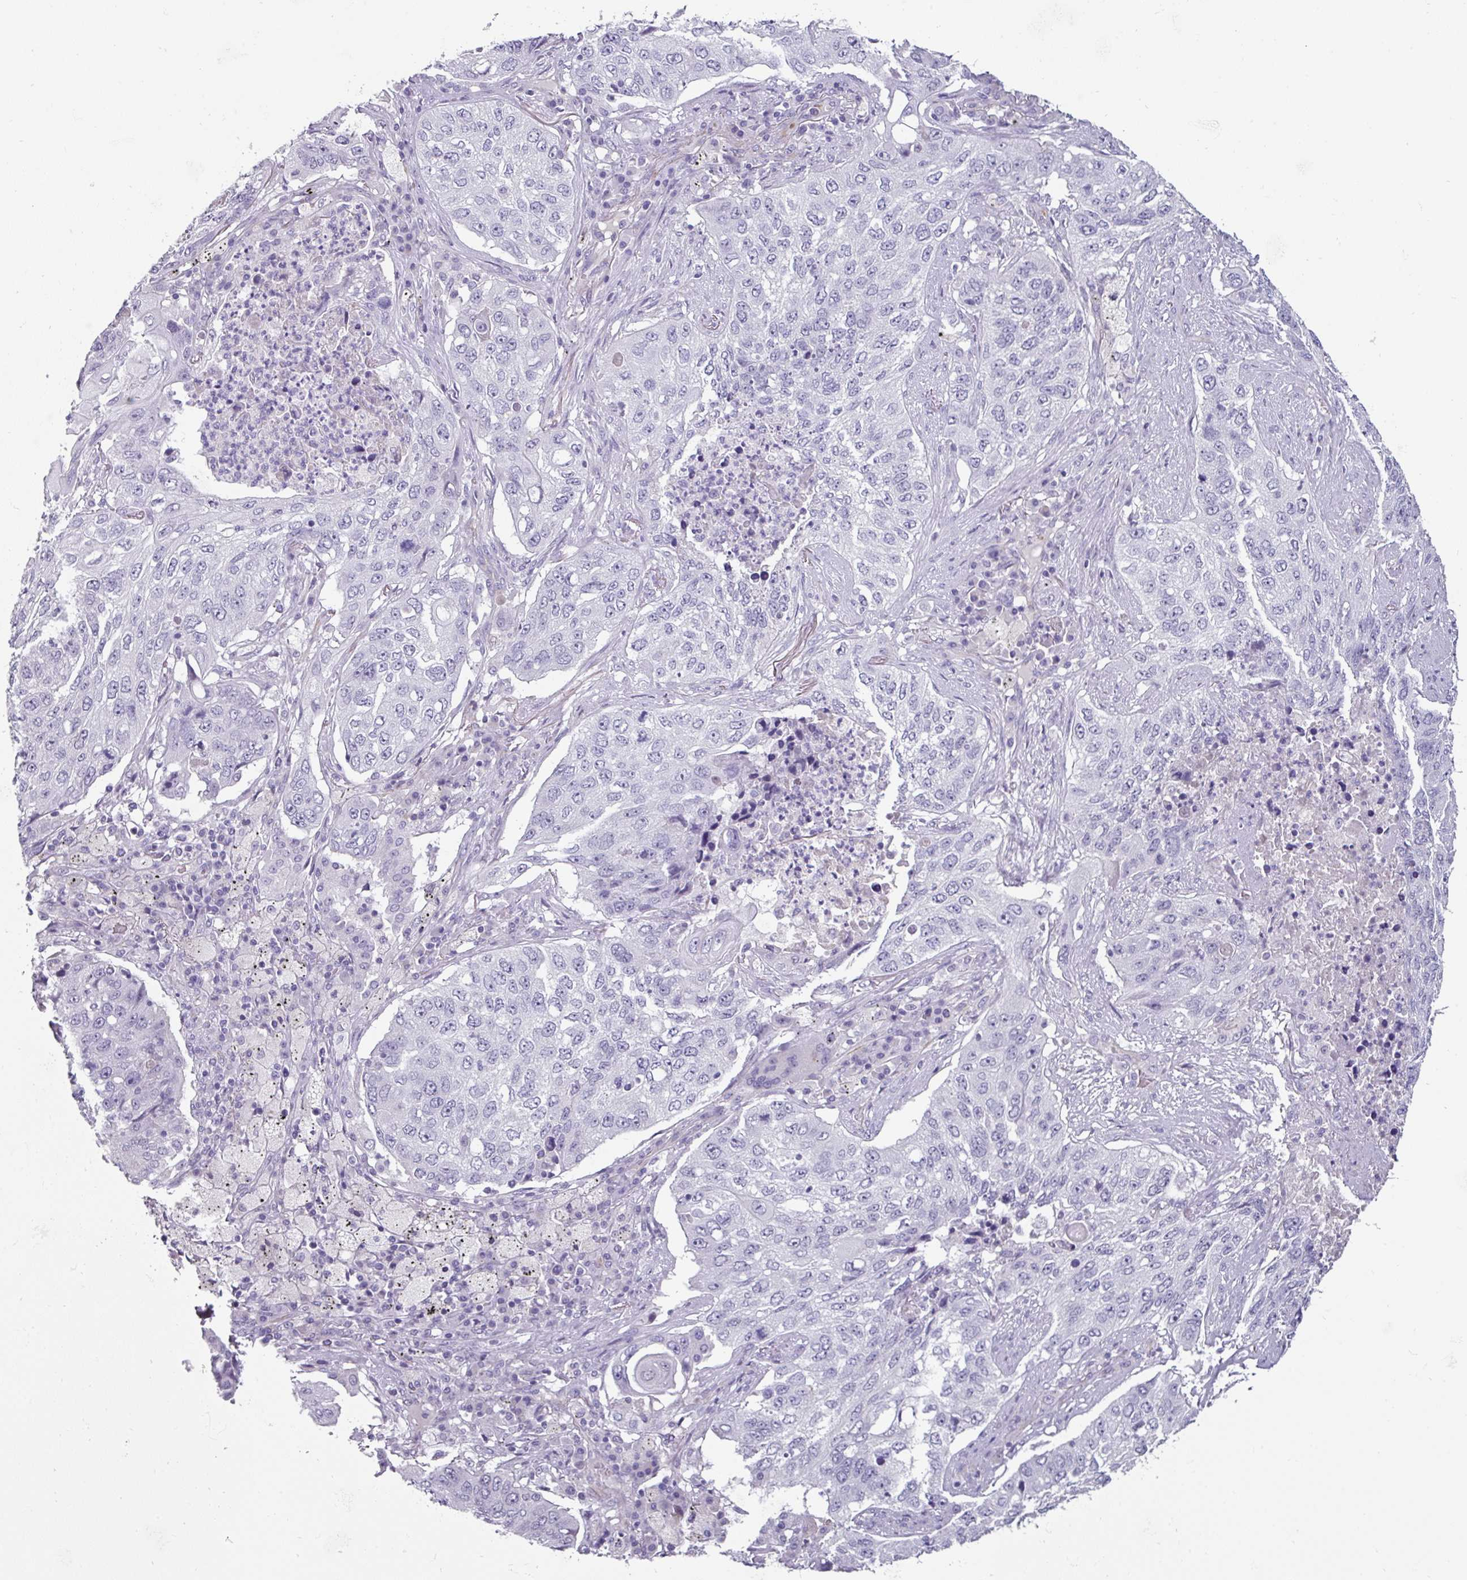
{"staining": {"intensity": "negative", "quantity": "none", "location": "none"}, "tissue": "lung cancer", "cell_type": "Tumor cells", "image_type": "cancer", "snomed": [{"axis": "morphology", "description": "Squamous cell carcinoma, NOS"}, {"axis": "topography", "description": "Lung"}], "caption": "IHC image of lung cancer (squamous cell carcinoma) stained for a protein (brown), which shows no expression in tumor cells.", "gene": "EYA3", "patient": {"sex": "female", "age": 63}}